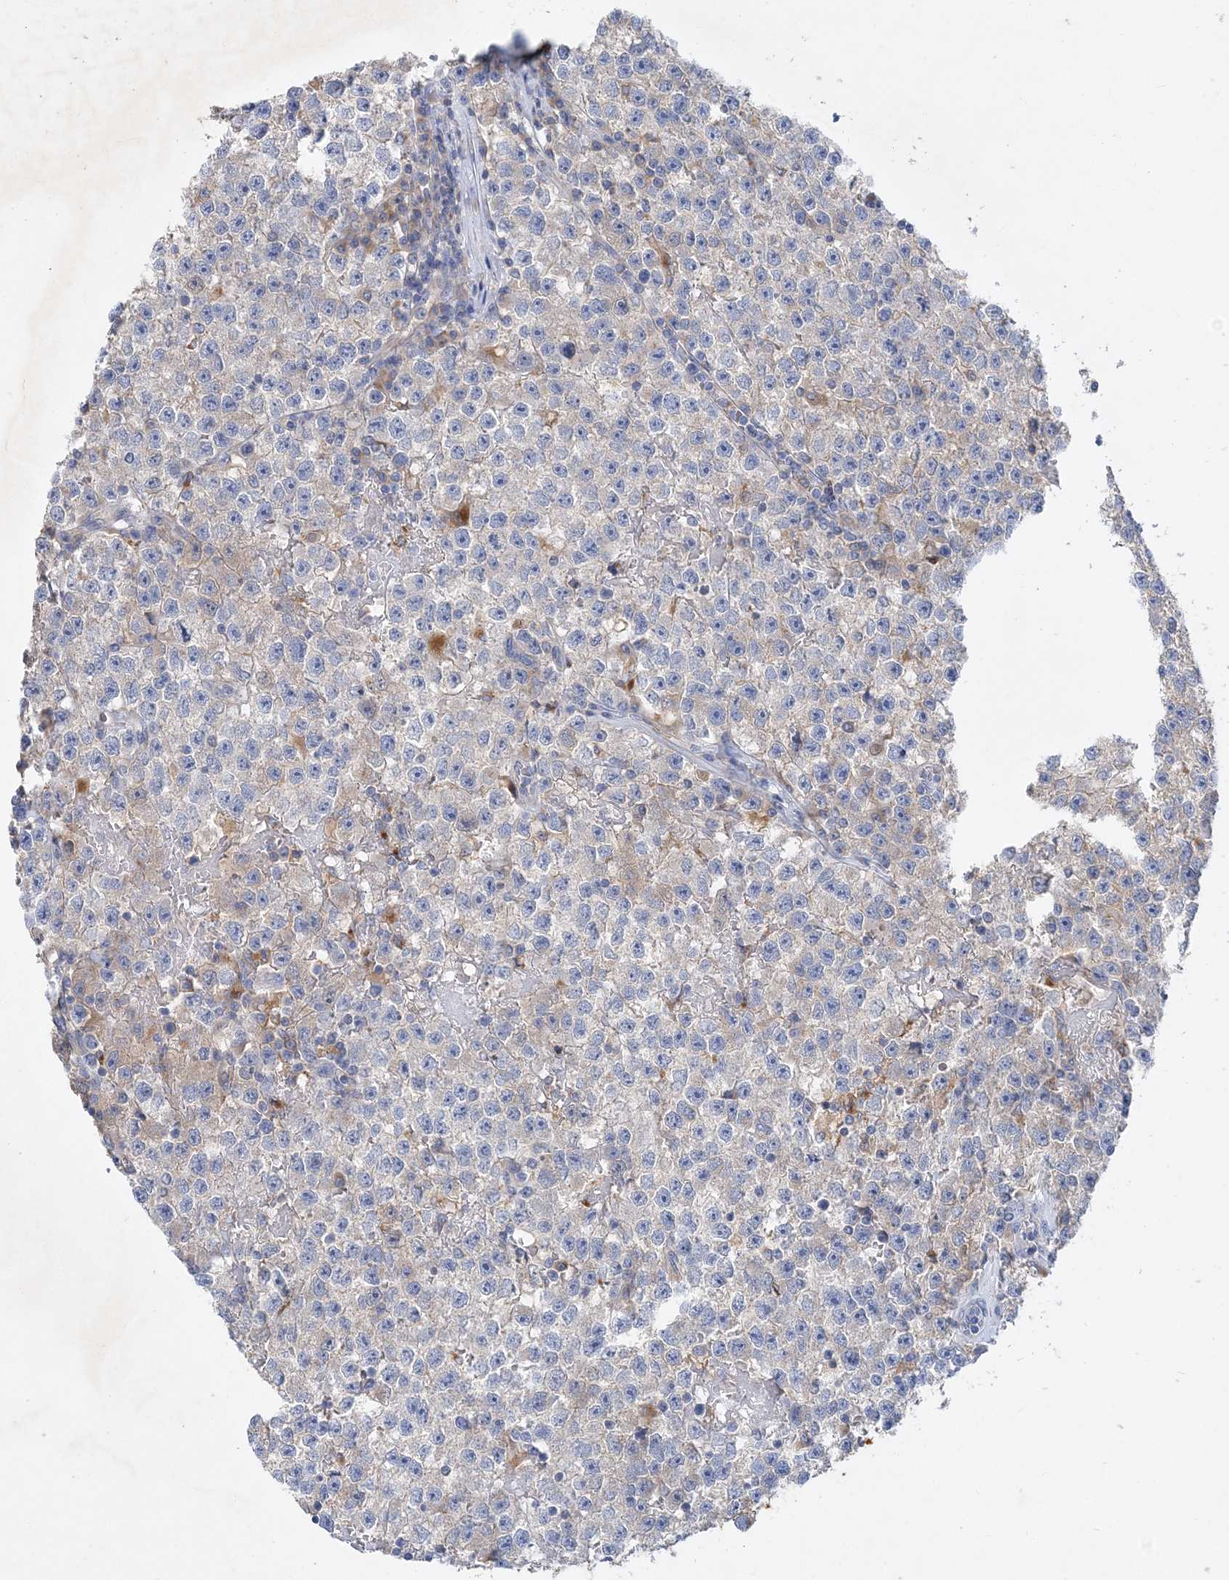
{"staining": {"intensity": "negative", "quantity": "none", "location": "none"}, "tissue": "testis cancer", "cell_type": "Tumor cells", "image_type": "cancer", "snomed": [{"axis": "morphology", "description": "Seminoma, NOS"}, {"axis": "topography", "description": "Testis"}], "caption": "Tumor cells show no significant positivity in testis cancer. (Brightfield microscopy of DAB immunohistochemistry (IHC) at high magnification).", "gene": "GRINA", "patient": {"sex": "male", "age": 22}}